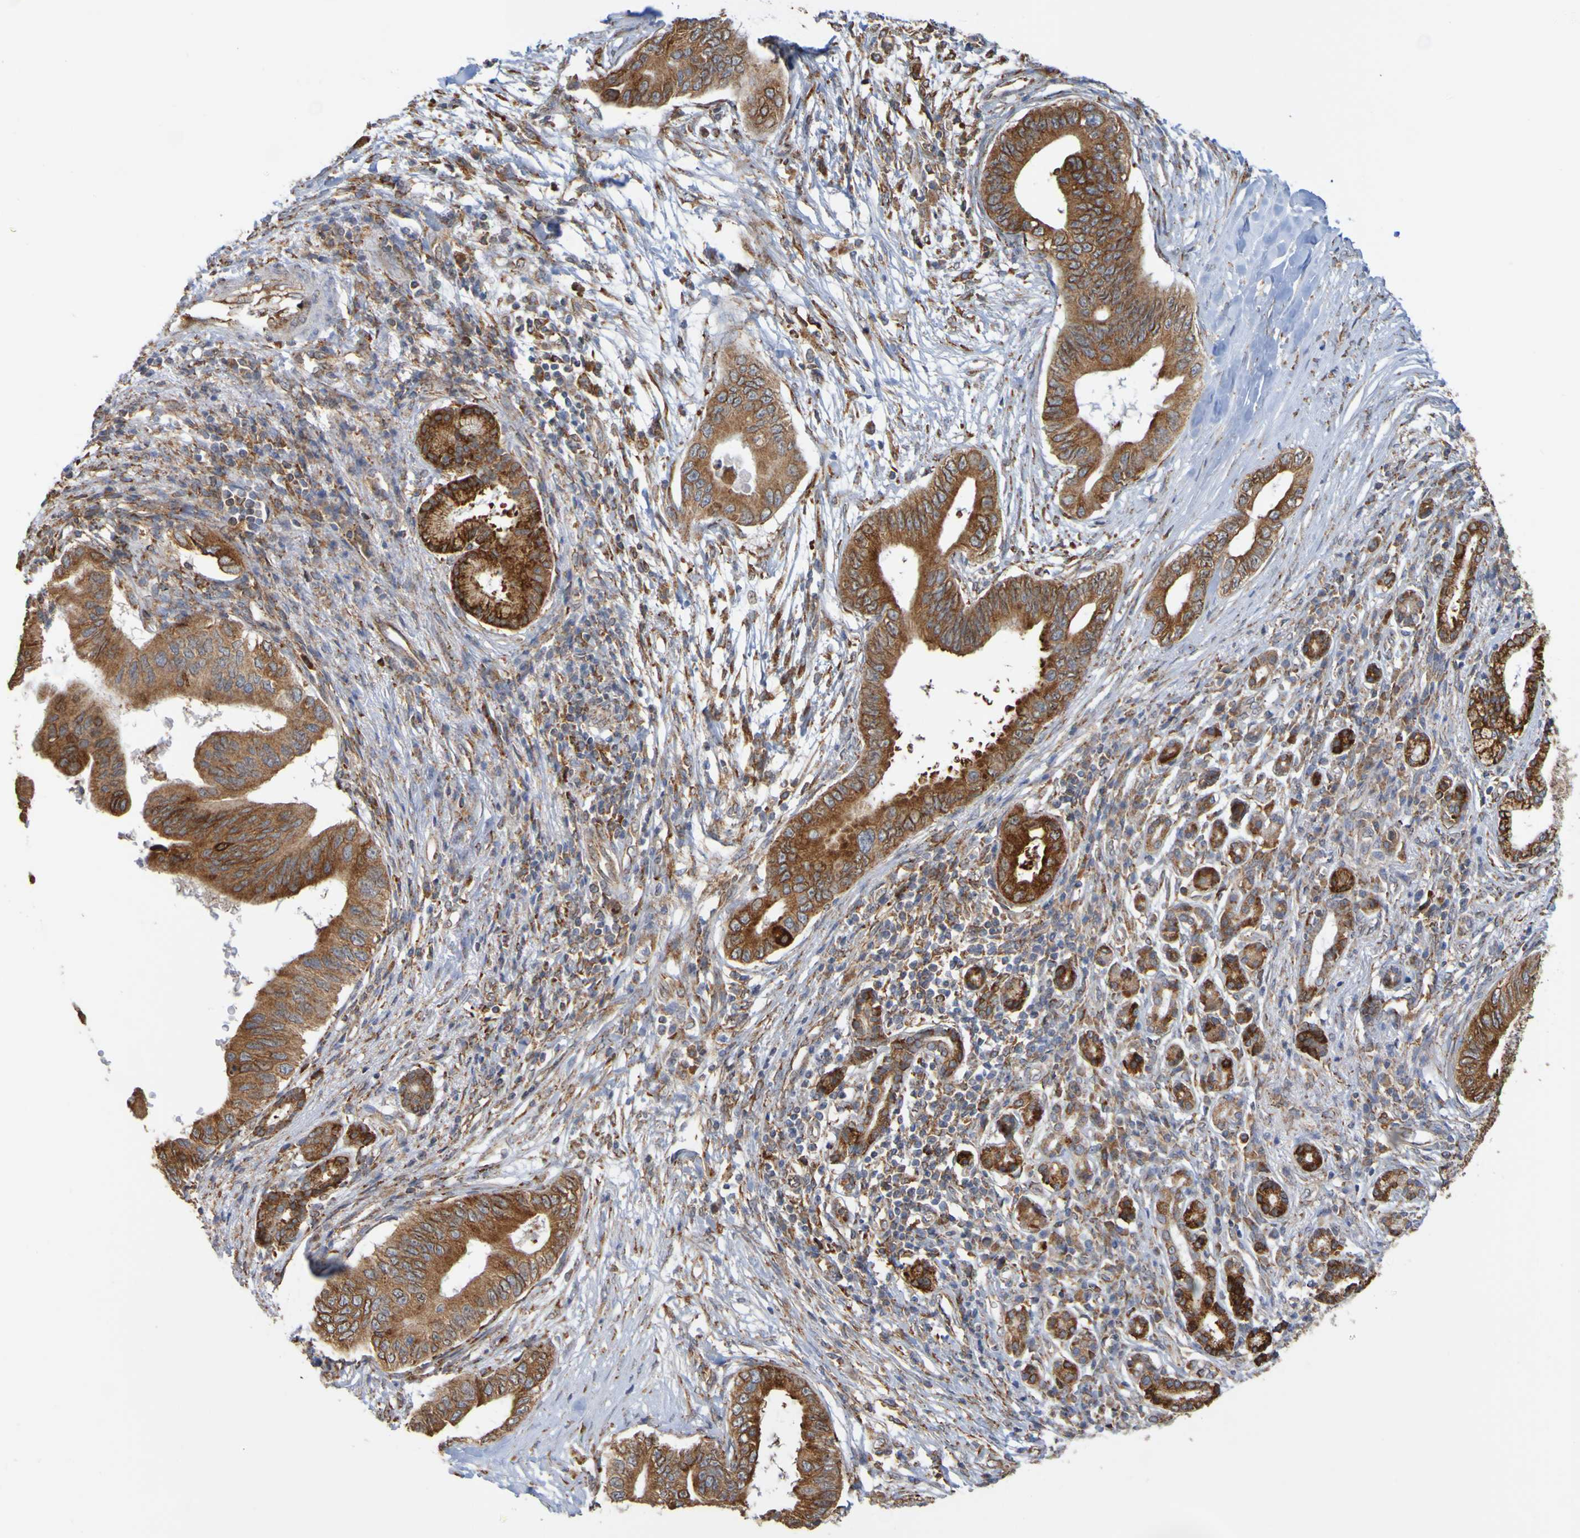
{"staining": {"intensity": "strong", "quantity": "<25%", "location": "cytoplasmic/membranous"}, "tissue": "pancreatic cancer", "cell_type": "Tumor cells", "image_type": "cancer", "snomed": [{"axis": "morphology", "description": "Adenocarcinoma, NOS"}, {"axis": "topography", "description": "Pancreas"}], "caption": "High-power microscopy captured an immunohistochemistry histopathology image of adenocarcinoma (pancreatic), revealing strong cytoplasmic/membranous staining in about <25% of tumor cells.", "gene": "PDIA3", "patient": {"sex": "male", "age": 77}}